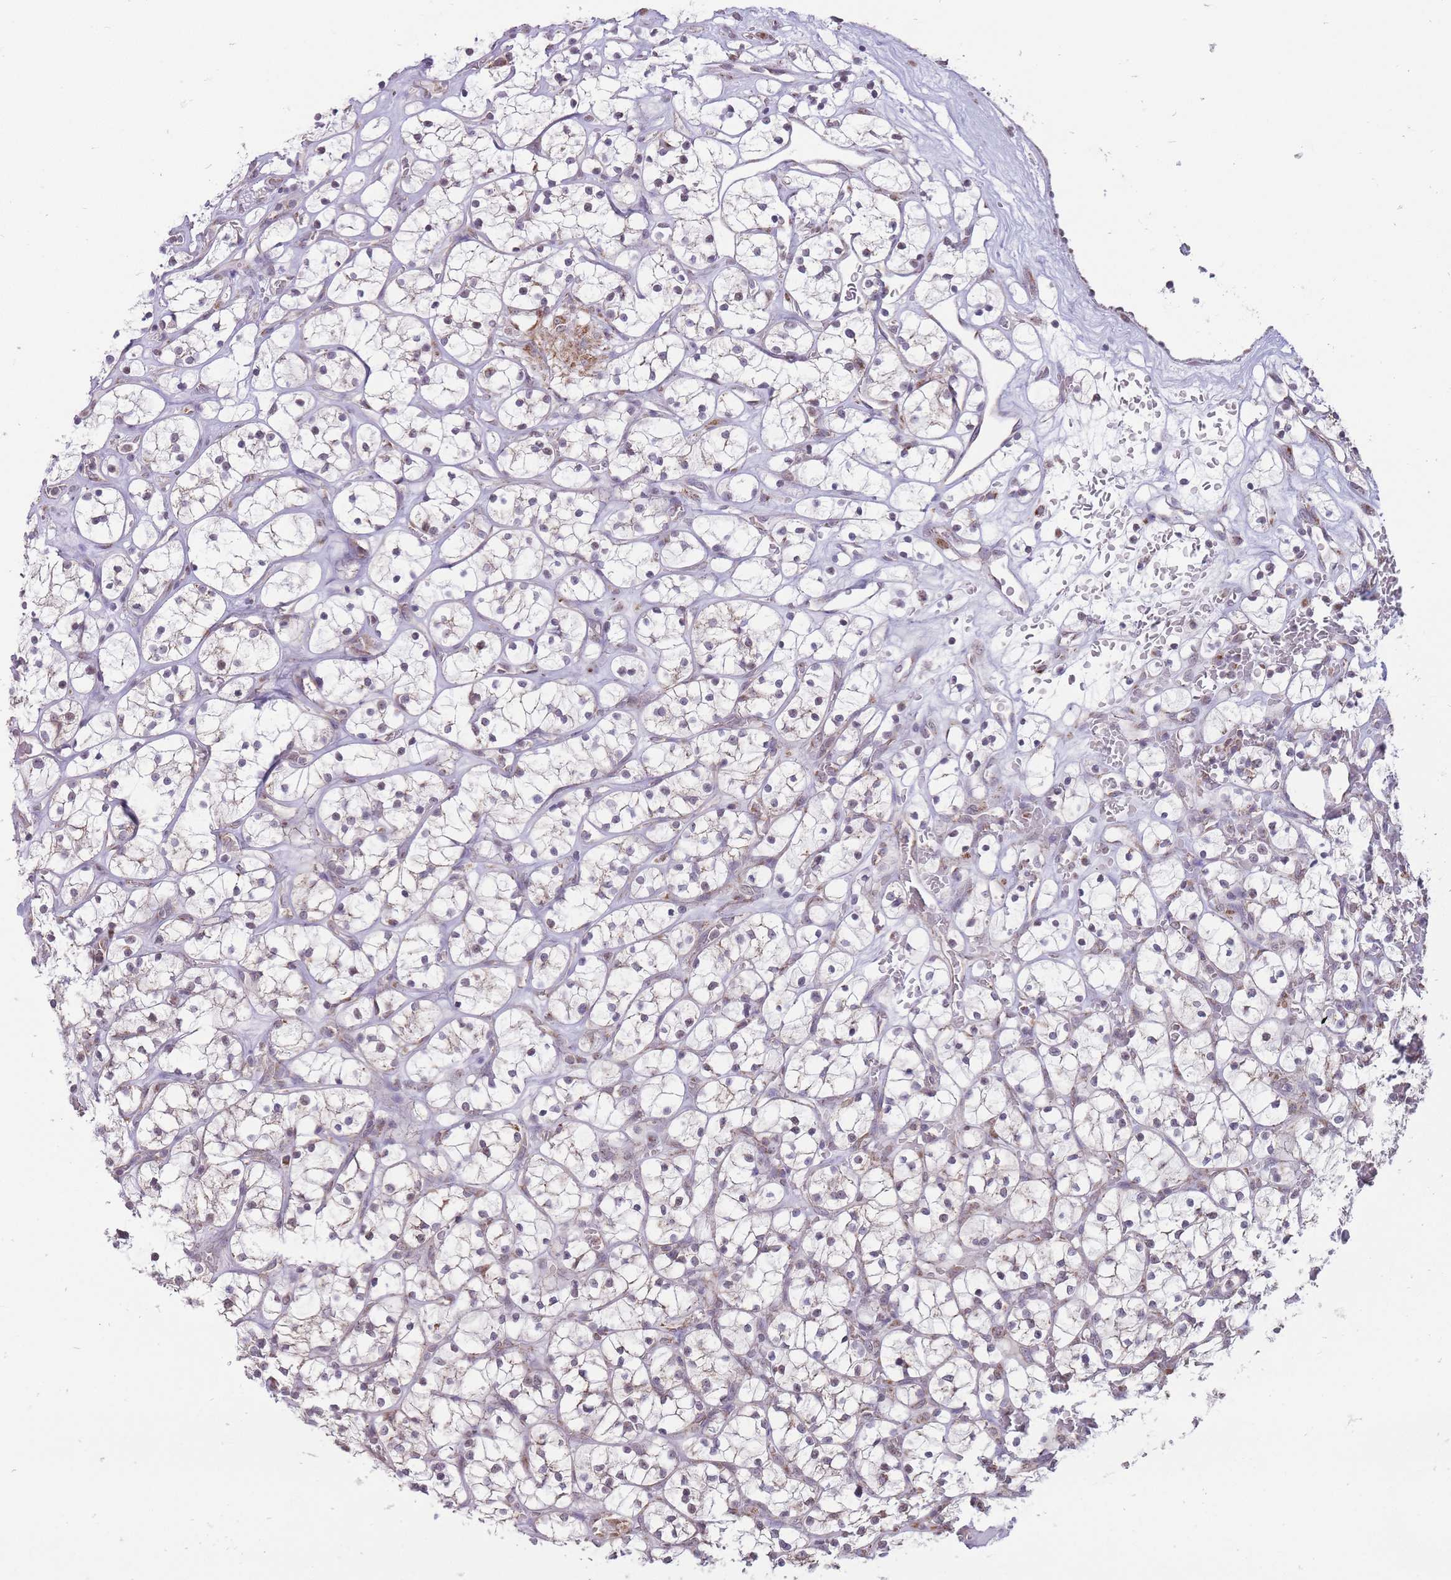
{"staining": {"intensity": "weak", "quantity": "<25%", "location": "cytoplasmic/membranous"}, "tissue": "renal cancer", "cell_type": "Tumor cells", "image_type": "cancer", "snomed": [{"axis": "morphology", "description": "Adenocarcinoma, NOS"}, {"axis": "topography", "description": "Kidney"}], "caption": "IHC micrograph of neoplastic tissue: human adenocarcinoma (renal) stained with DAB (3,3'-diaminobenzidine) displays no significant protein positivity in tumor cells. Brightfield microscopy of IHC stained with DAB (brown) and hematoxylin (blue), captured at high magnification.", "gene": "NELL1", "patient": {"sex": "female", "age": 64}}